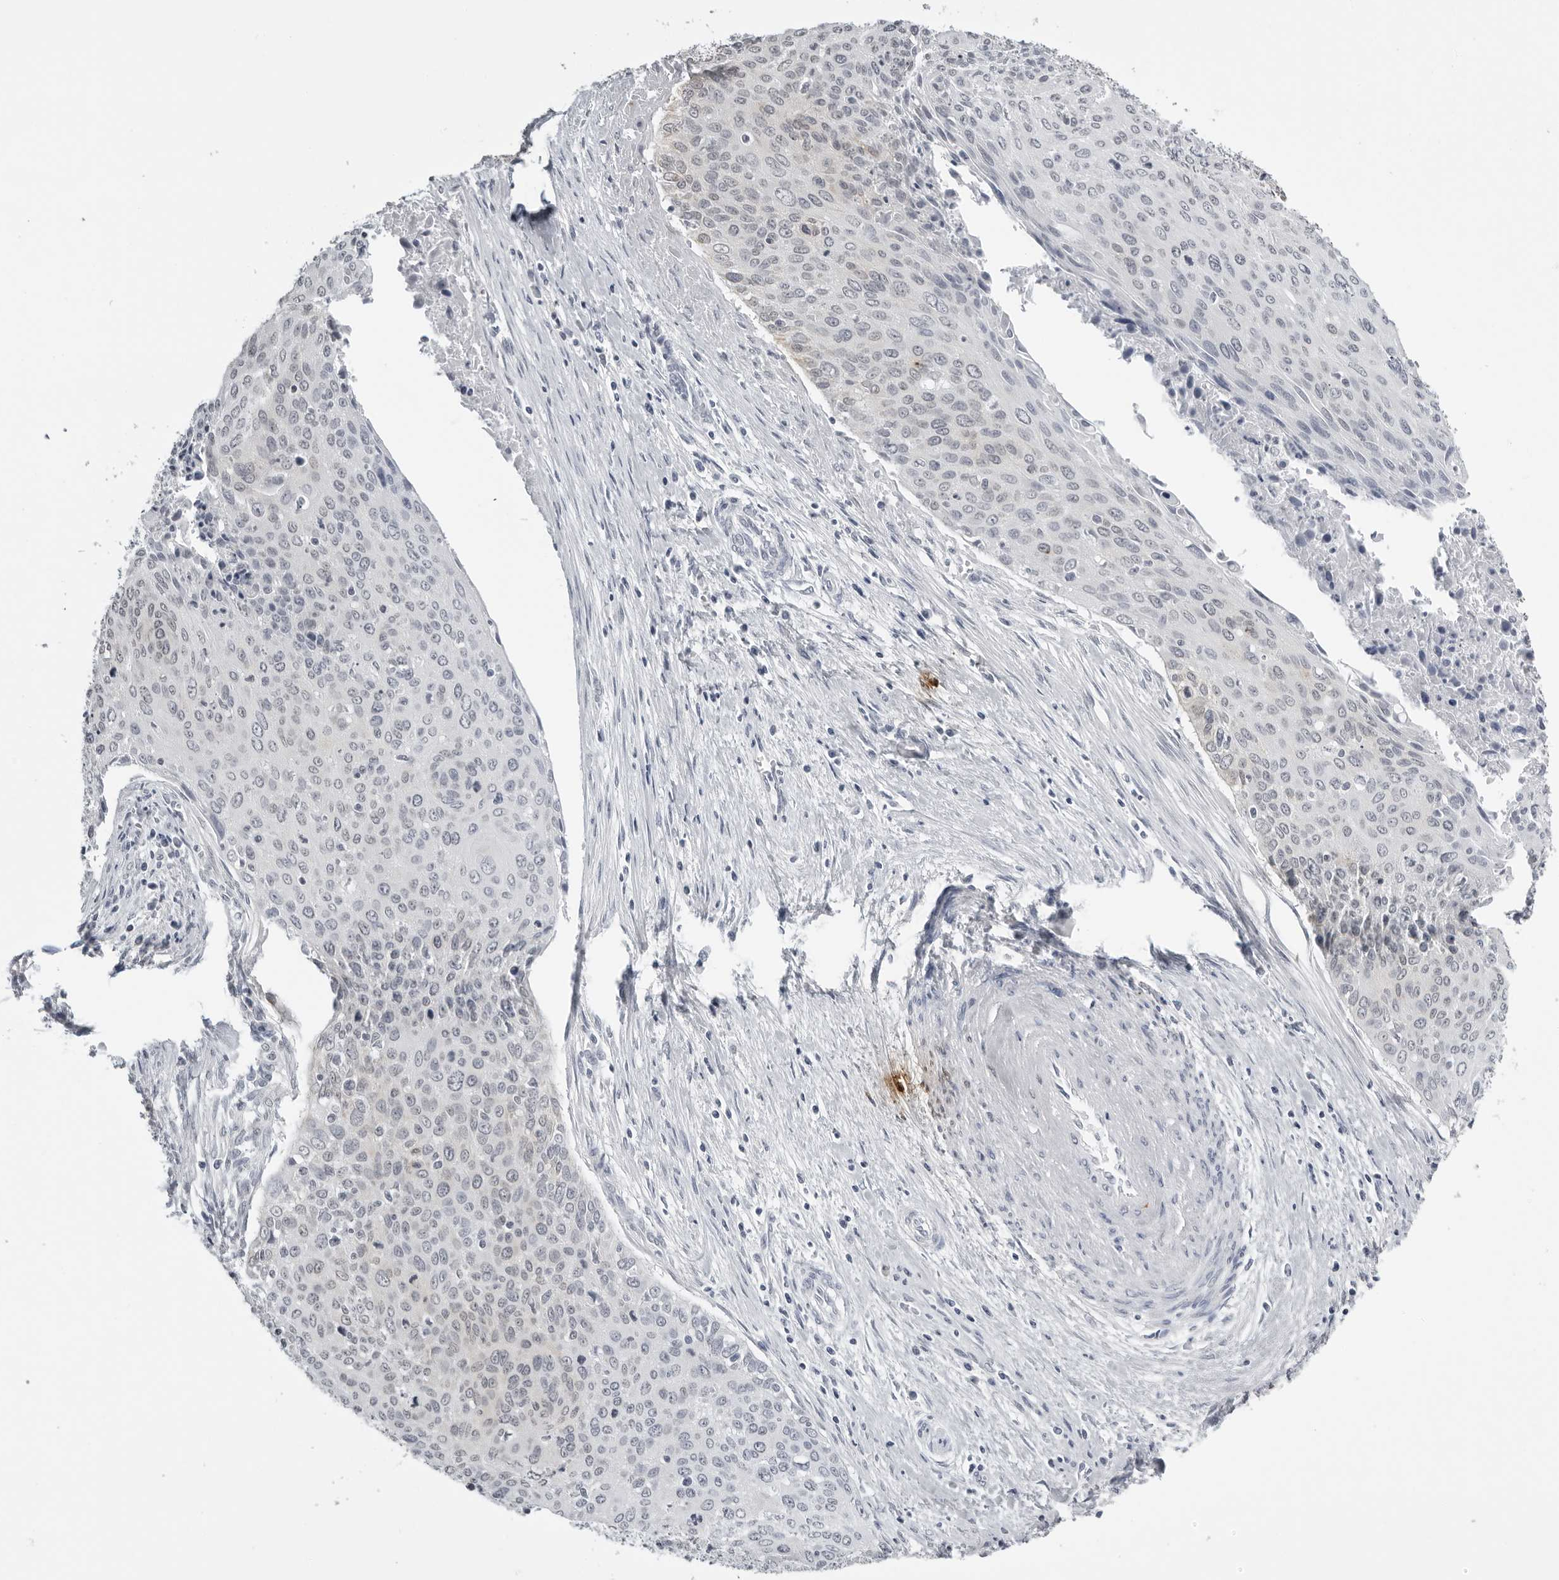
{"staining": {"intensity": "negative", "quantity": "none", "location": "none"}, "tissue": "cervical cancer", "cell_type": "Tumor cells", "image_type": "cancer", "snomed": [{"axis": "morphology", "description": "Squamous cell carcinoma, NOS"}, {"axis": "topography", "description": "Cervix"}], "caption": "DAB (3,3'-diaminobenzidine) immunohistochemical staining of cervical squamous cell carcinoma reveals no significant staining in tumor cells.", "gene": "SERPINF2", "patient": {"sex": "female", "age": 55}}